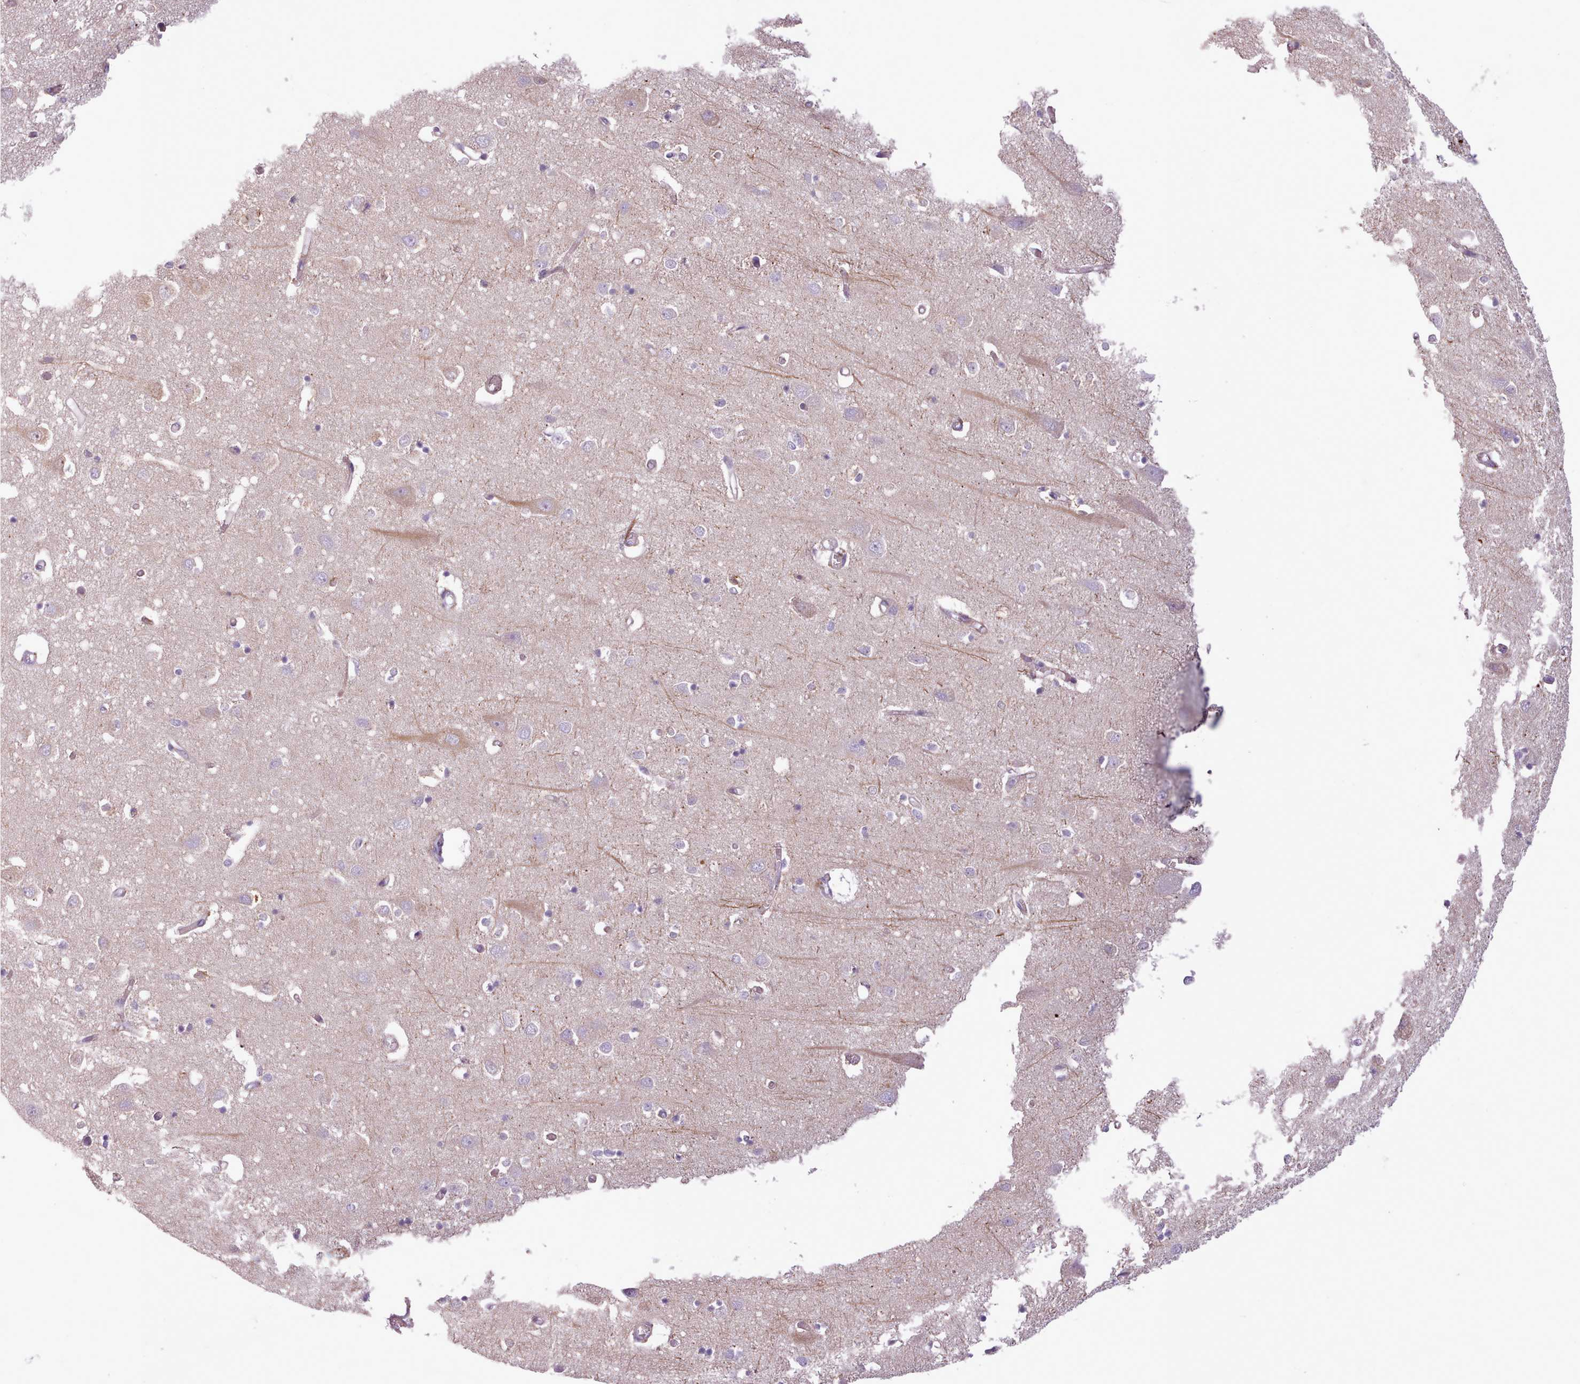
{"staining": {"intensity": "moderate", "quantity": "<25%", "location": "cytoplasmic/membranous"}, "tissue": "cerebral cortex", "cell_type": "Endothelial cells", "image_type": "normal", "snomed": [{"axis": "morphology", "description": "Normal tissue, NOS"}, {"axis": "topography", "description": "Cerebral cortex"}], "caption": "Cerebral cortex stained with DAB immunohistochemistry (IHC) demonstrates low levels of moderate cytoplasmic/membranous expression in approximately <25% of endothelial cells.", "gene": "AVL9", "patient": {"sex": "male", "age": 70}}